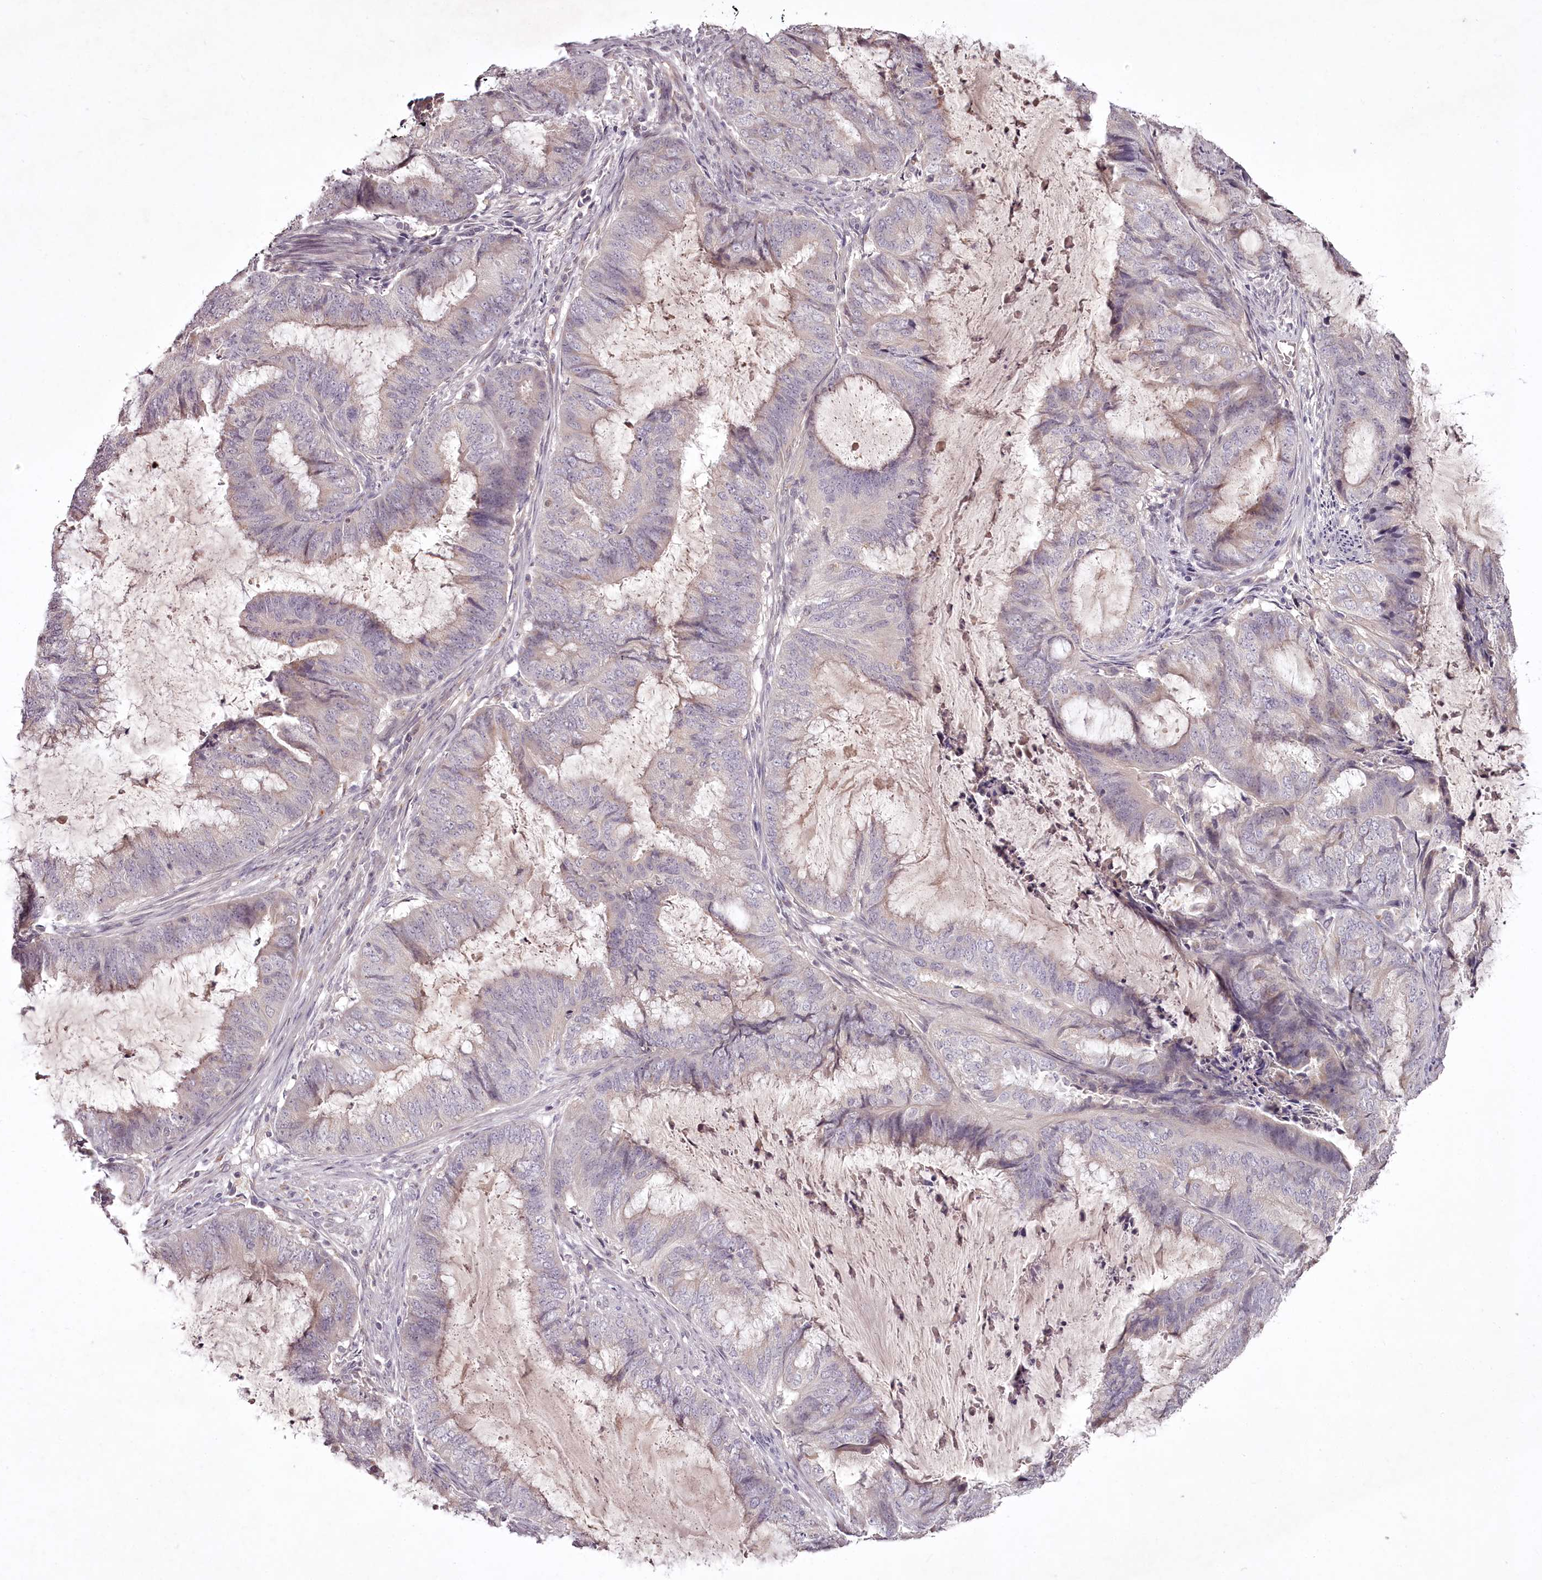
{"staining": {"intensity": "negative", "quantity": "none", "location": "none"}, "tissue": "endometrial cancer", "cell_type": "Tumor cells", "image_type": "cancer", "snomed": [{"axis": "morphology", "description": "Adenocarcinoma, NOS"}, {"axis": "topography", "description": "Endometrium"}], "caption": "A photomicrograph of human endometrial cancer is negative for staining in tumor cells.", "gene": "RBMXL2", "patient": {"sex": "female", "age": 81}}